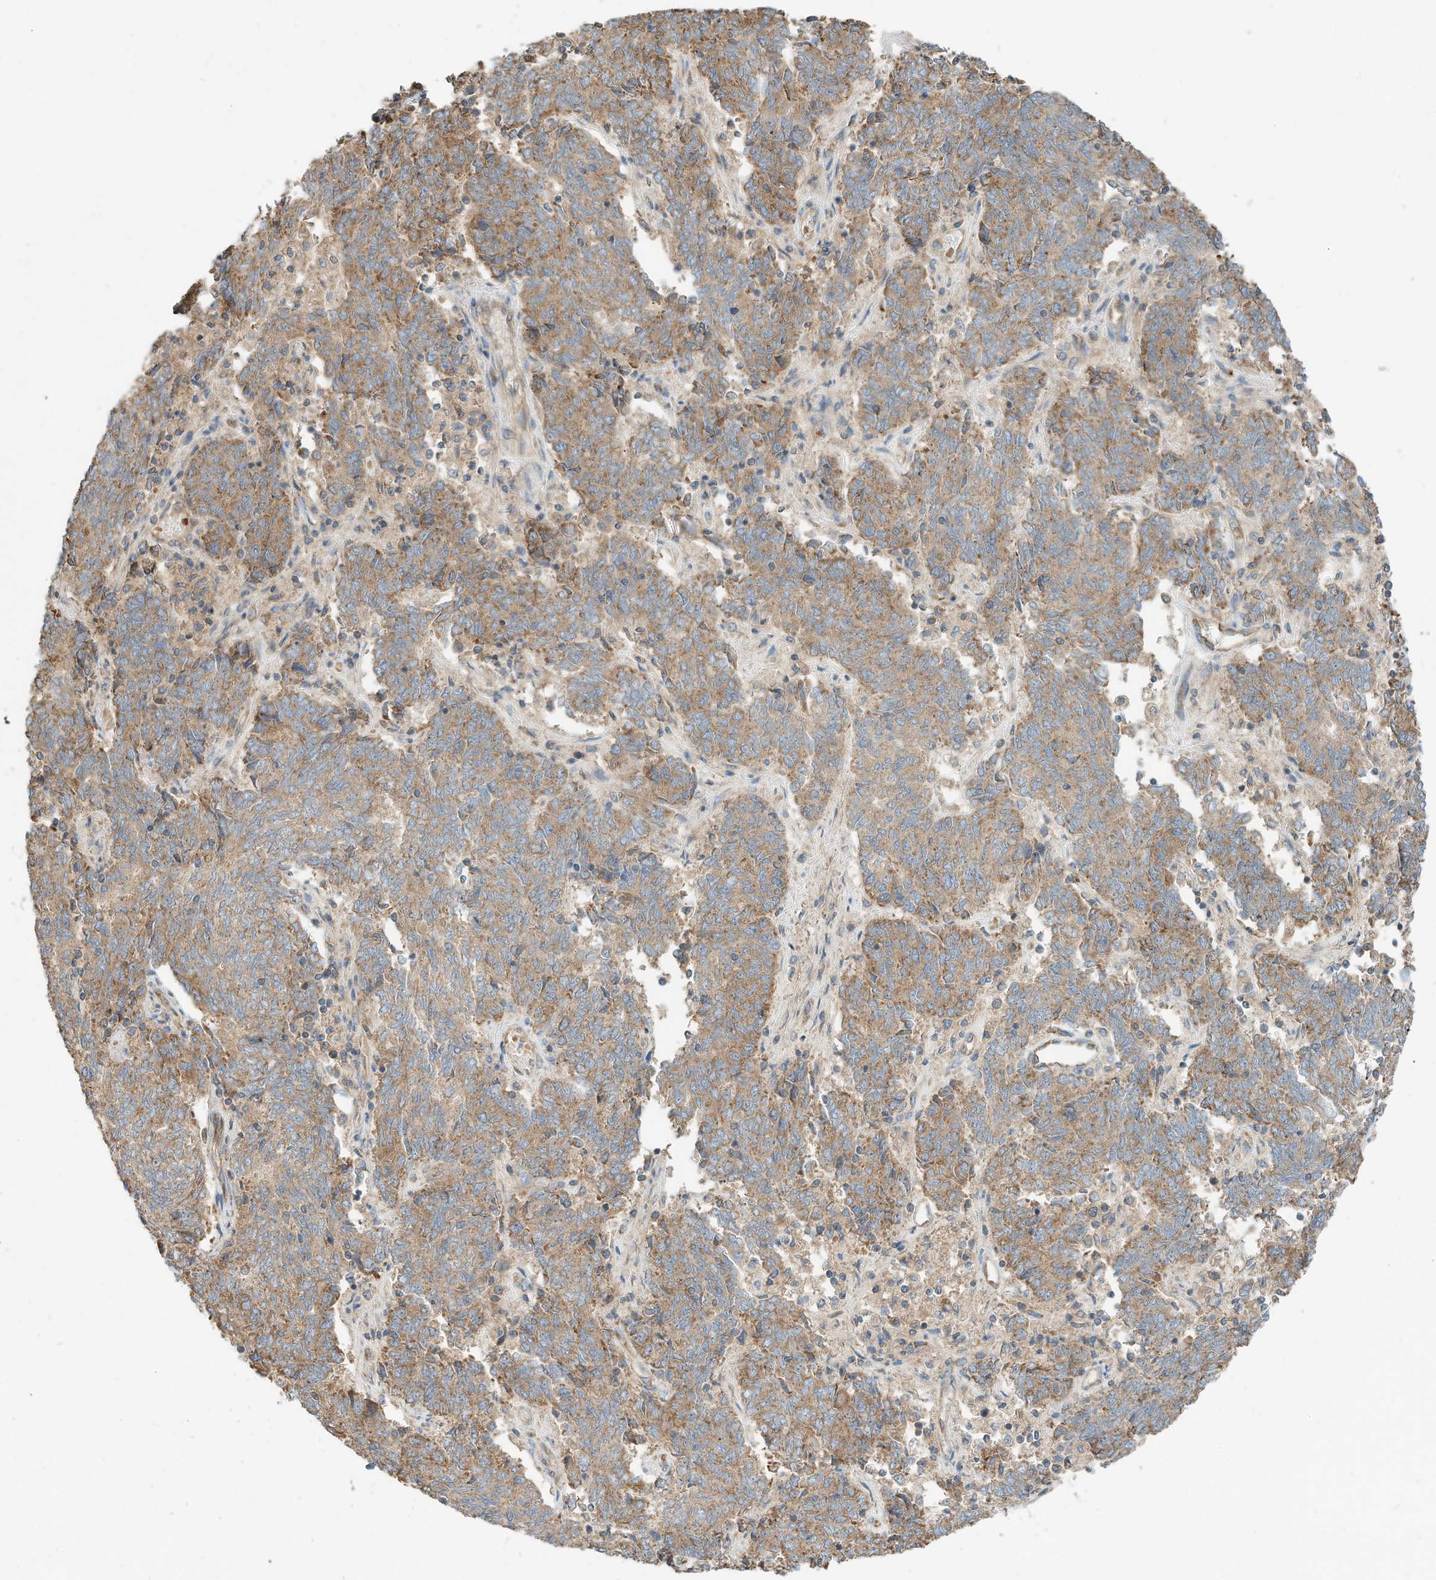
{"staining": {"intensity": "moderate", "quantity": ">75%", "location": "cytoplasmic/membranous"}, "tissue": "endometrial cancer", "cell_type": "Tumor cells", "image_type": "cancer", "snomed": [{"axis": "morphology", "description": "Adenocarcinoma, NOS"}, {"axis": "topography", "description": "Endometrium"}], "caption": "A brown stain highlights moderate cytoplasmic/membranous positivity of a protein in human endometrial cancer tumor cells.", "gene": "CPAMD8", "patient": {"sex": "female", "age": 80}}